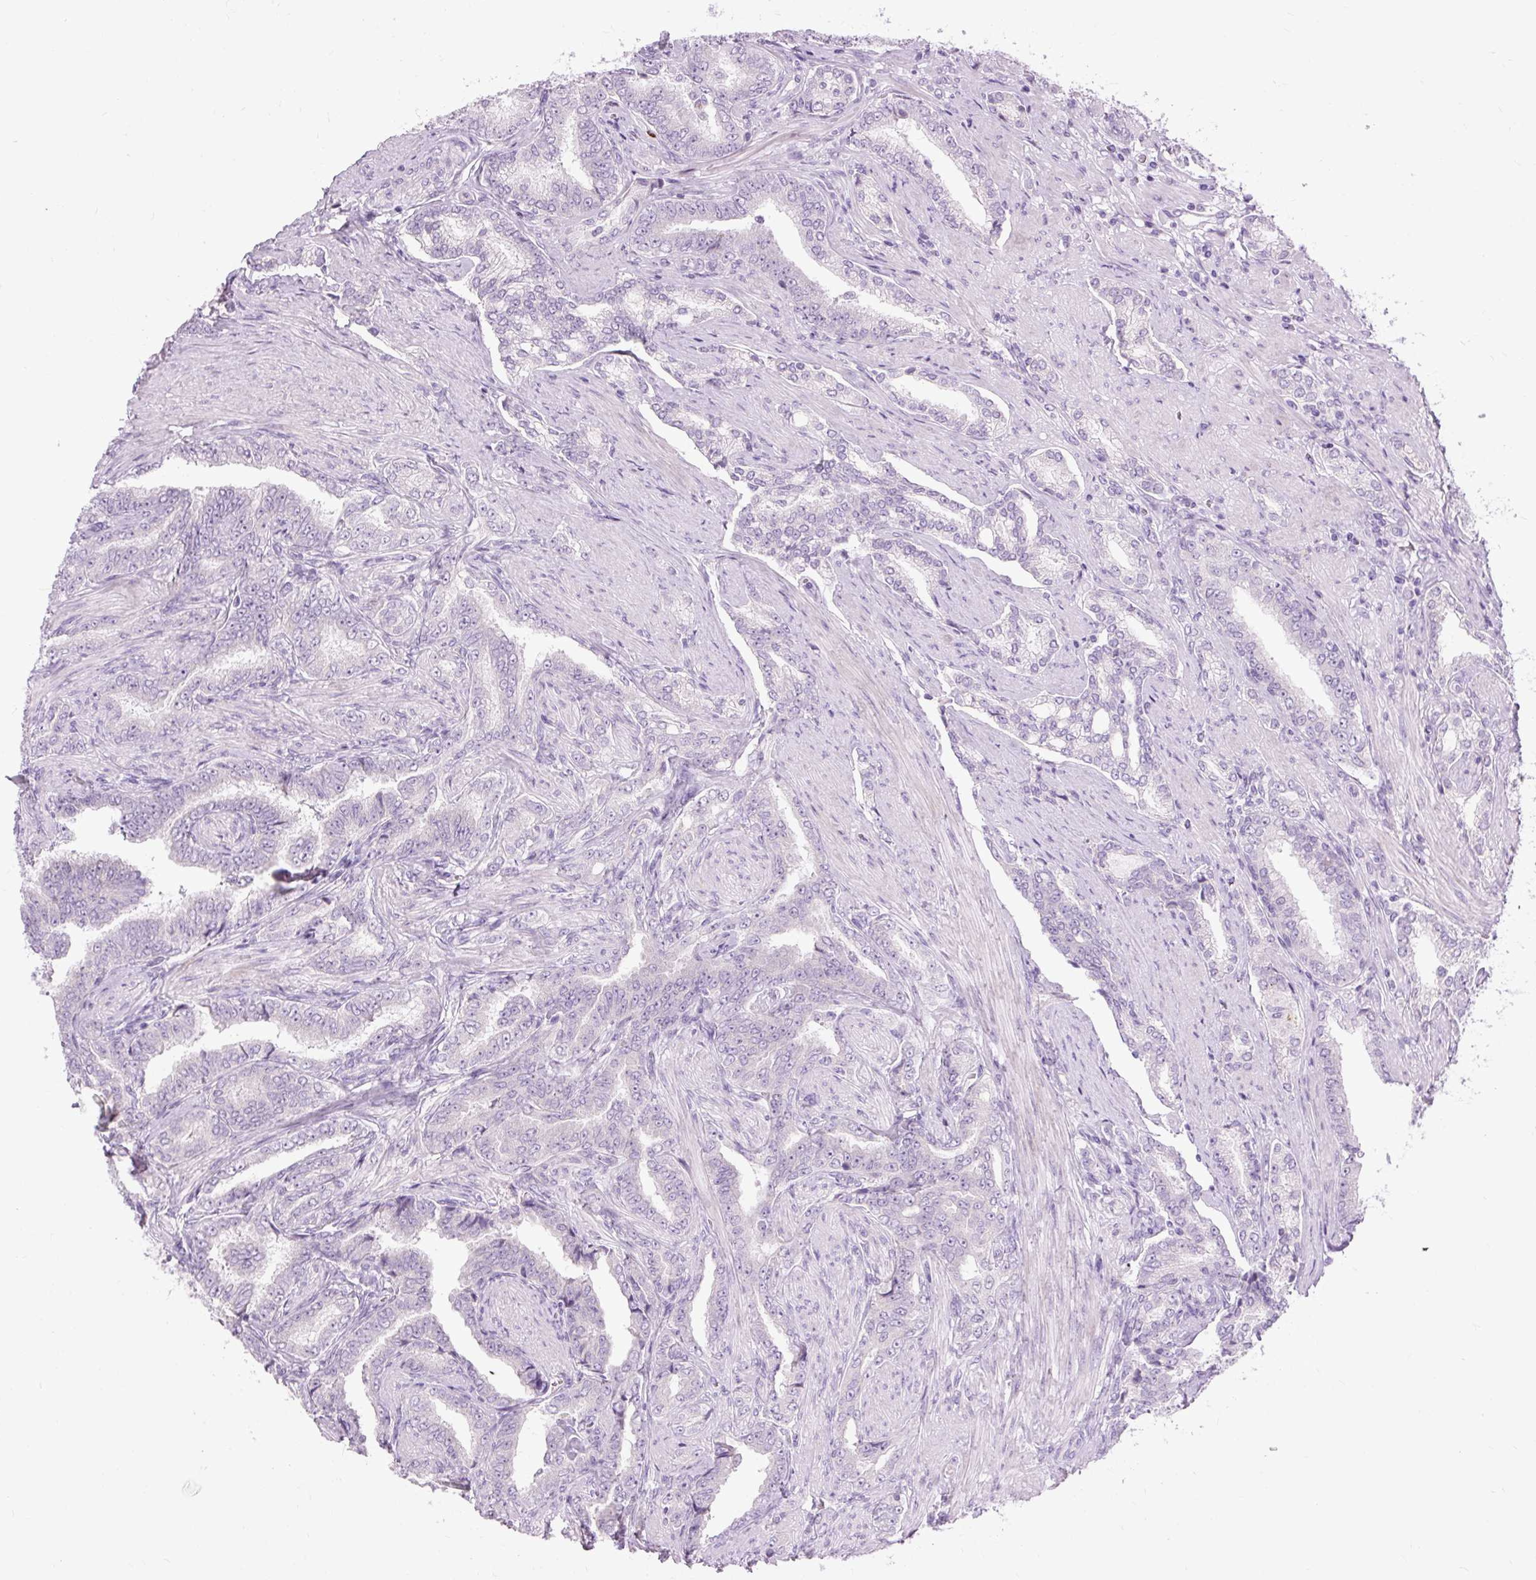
{"staining": {"intensity": "negative", "quantity": "none", "location": "none"}, "tissue": "prostate cancer", "cell_type": "Tumor cells", "image_type": "cancer", "snomed": [{"axis": "morphology", "description": "Adenocarcinoma, High grade"}, {"axis": "topography", "description": "Prostate"}], "caption": "IHC of prostate cancer (adenocarcinoma (high-grade)) exhibits no positivity in tumor cells.", "gene": "ARRDC2", "patient": {"sex": "male", "age": 72}}